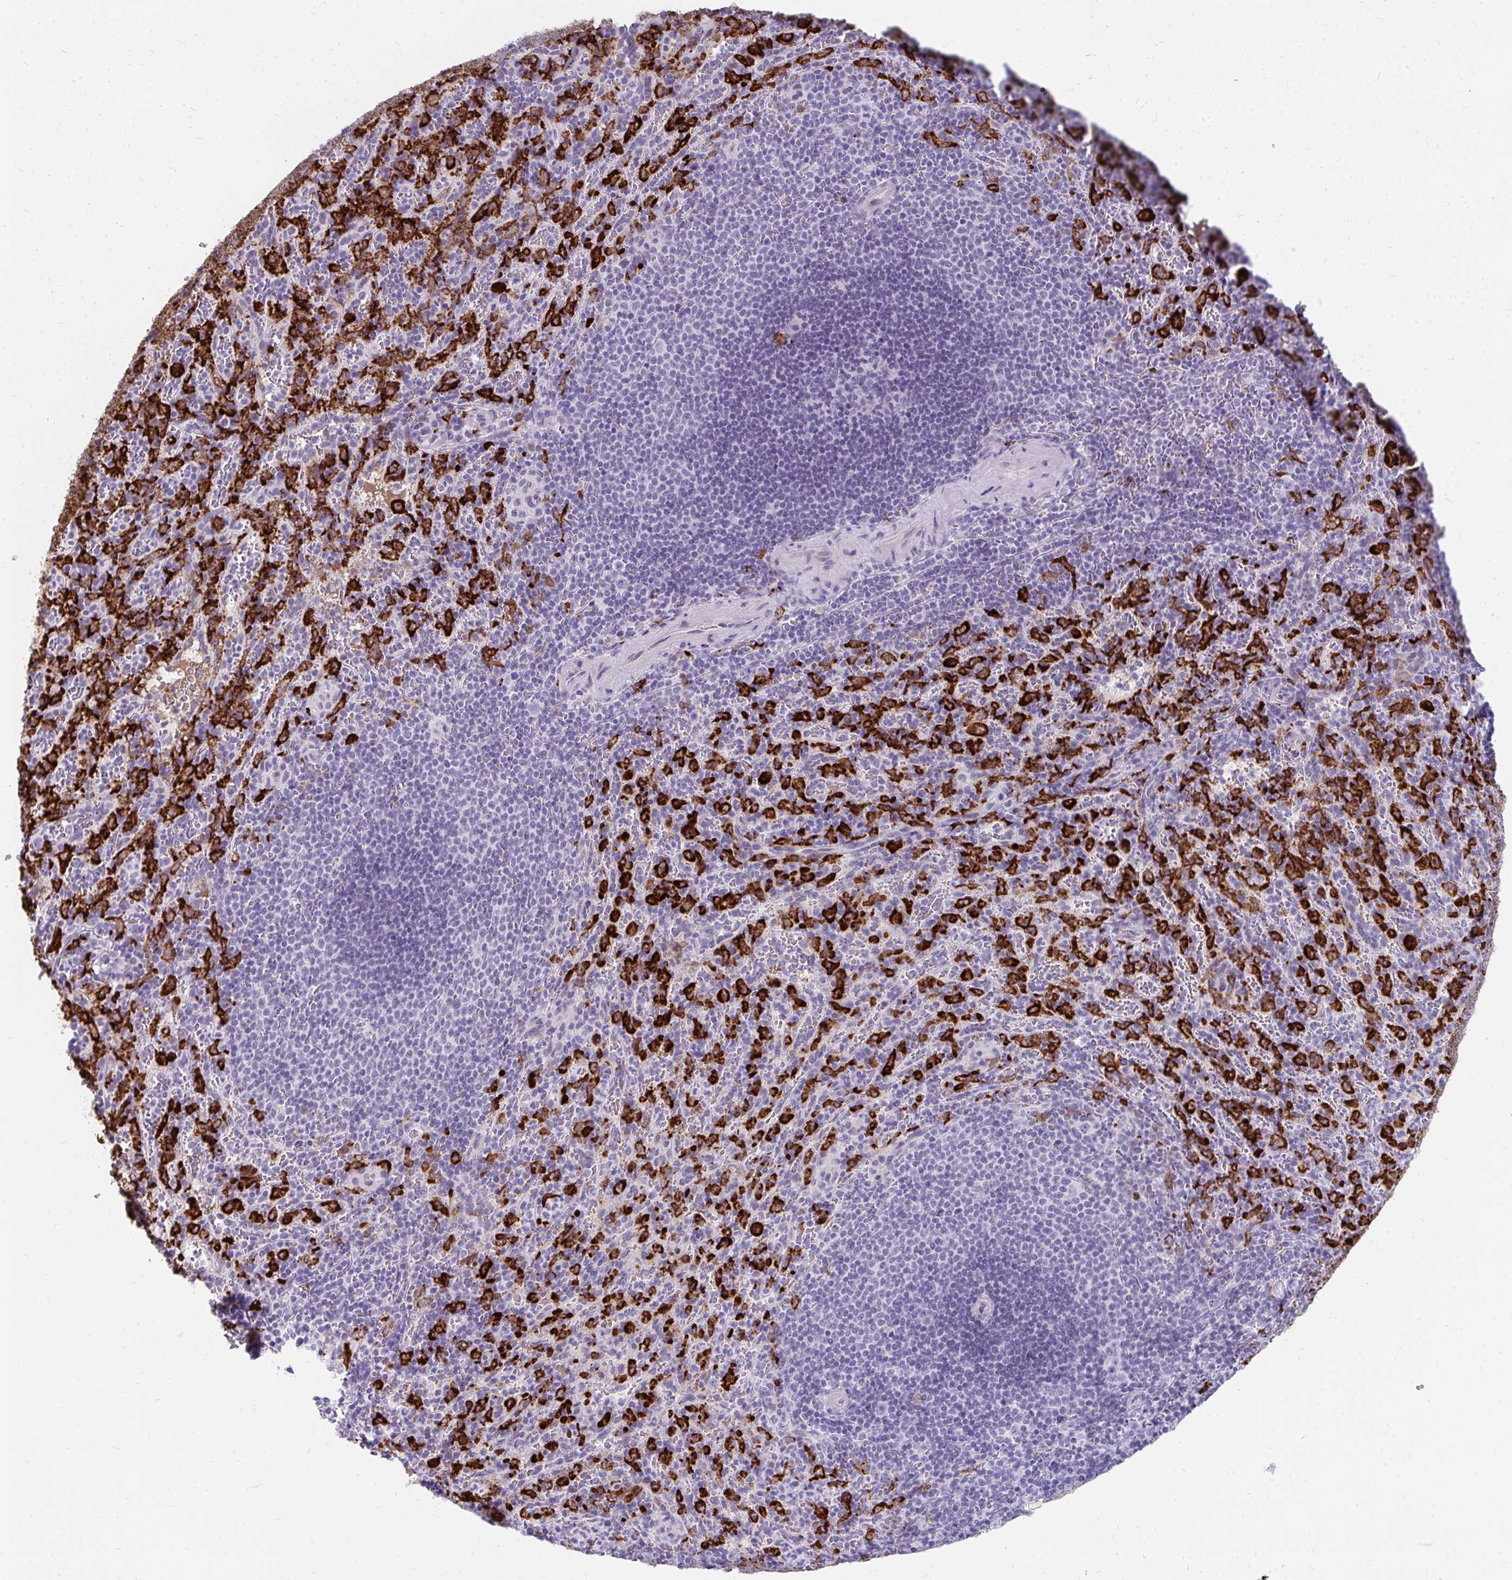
{"staining": {"intensity": "strong", "quantity": "25%-75%", "location": "cytoplasmic/membranous"}, "tissue": "spleen", "cell_type": "Cells in red pulp", "image_type": "normal", "snomed": [{"axis": "morphology", "description": "Normal tissue, NOS"}, {"axis": "topography", "description": "Spleen"}], "caption": "Strong cytoplasmic/membranous expression is seen in approximately 25%-75% of cells in red pulp in unremarkable spleen. Using DAB (3,3'-diaminobenzidine) (brown) and hematoxylin (blue) stains, captured at high magnification using brightfield microscopy.", "gene": "CD163", "patient": {"sex": "male", "age": 57}}